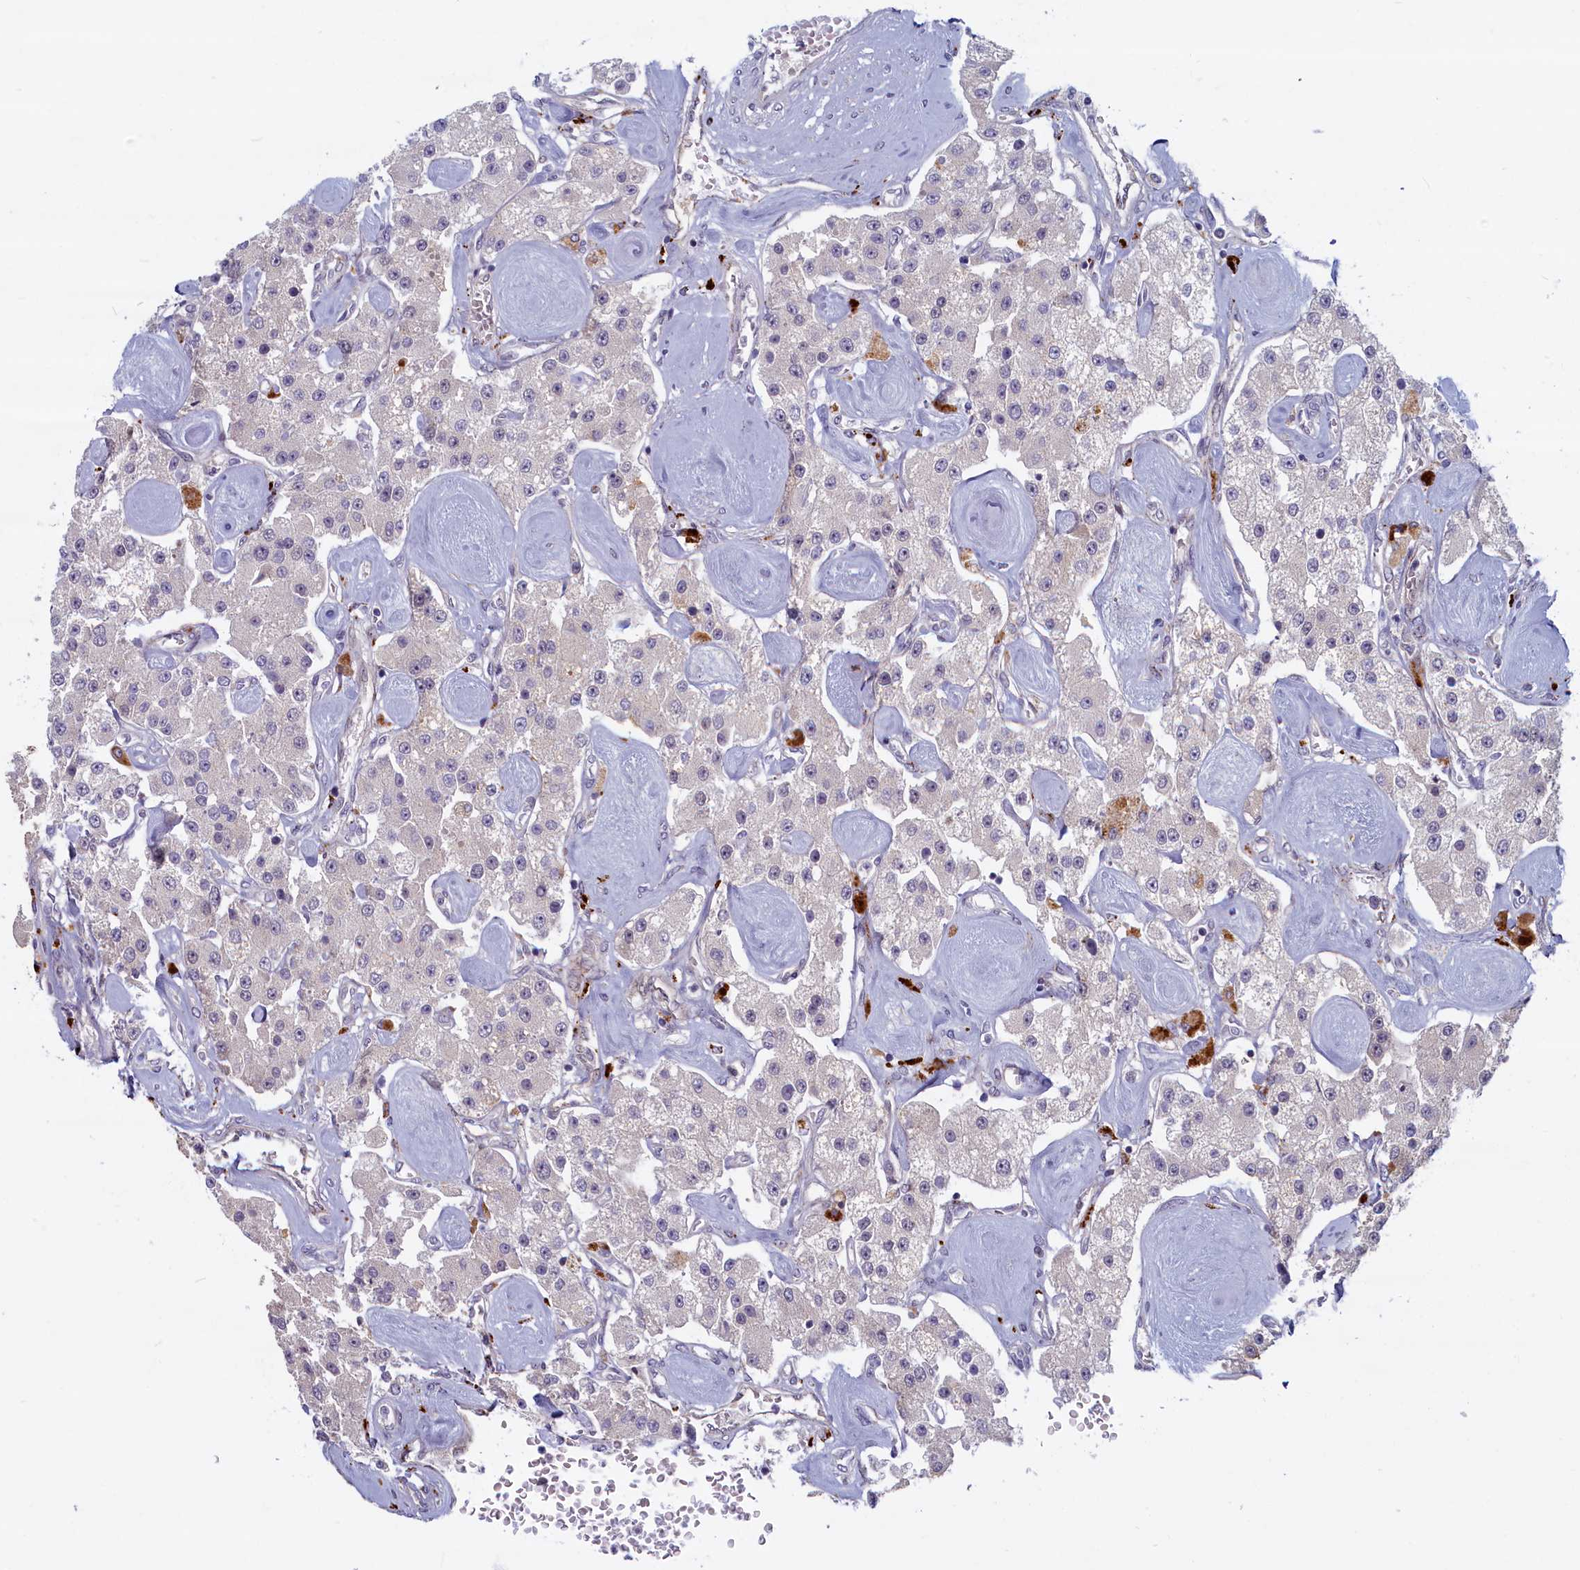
{"staining": {"intensity": "weak", "quantity": "<25%", "location": "cytoplasmic/membranous"}, "tissue": "carcinoid", "cell_type": "Tumor cells", "image_type": "cancer", "snomed": [{"axis": "morphology", "description": "Carcinoid, malignant, NOS"}, {"axis": "topography", "description": "Pancreas"}], "caption": "This image is of malignant carcinoid stained with immunohistochemistry (IHC) to label a protein in brown with the nuclei are counter-stained blue. There is no staining in tumor cells. (Immunohistochemistry (ihc), brightfield microscopy, high magnification).", "gene": "FCSK", "patient": {"sex": "male", "age": 41}}